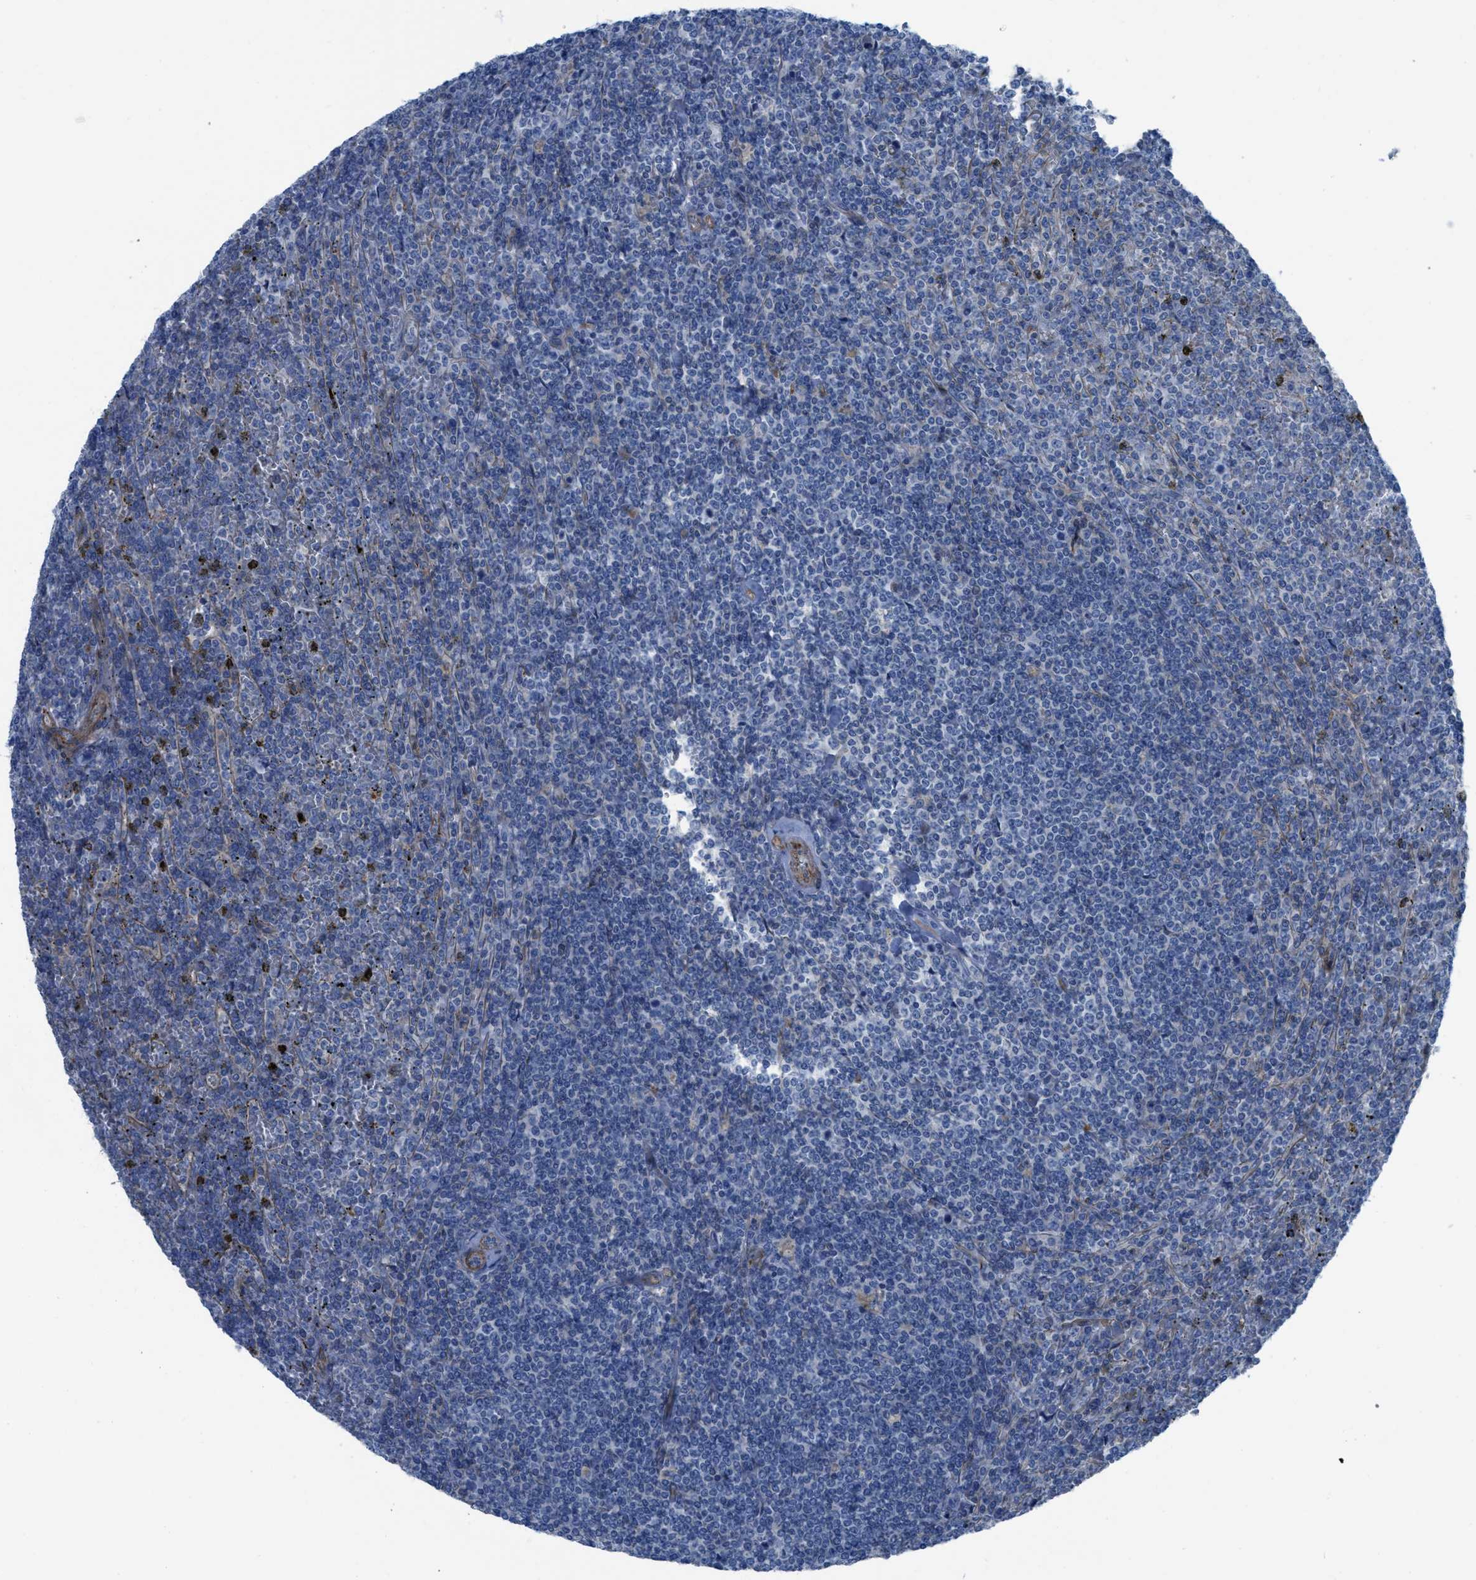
{"staining": {"intensity": "negative", "quantity": "none", "location": "none"}, "tissue": "lymphoma", "cell_type": "Tumor cells", "image_type": "cancer", "snomed": [{"axis": "morphology", "description": "Malignant lymphoma, non-Hodgkin's type, Low grade"}, {"axis": "topography", "description": "Spleen"}], "caption": "High power microscopy photomicrograph of an immunohistochemistry (IHC) photomicrograph of lymphoma, revealing no significant positivity in tumor cells.", "gene": "KCNH7", "patient": {"sex": "female", "age": 19}}